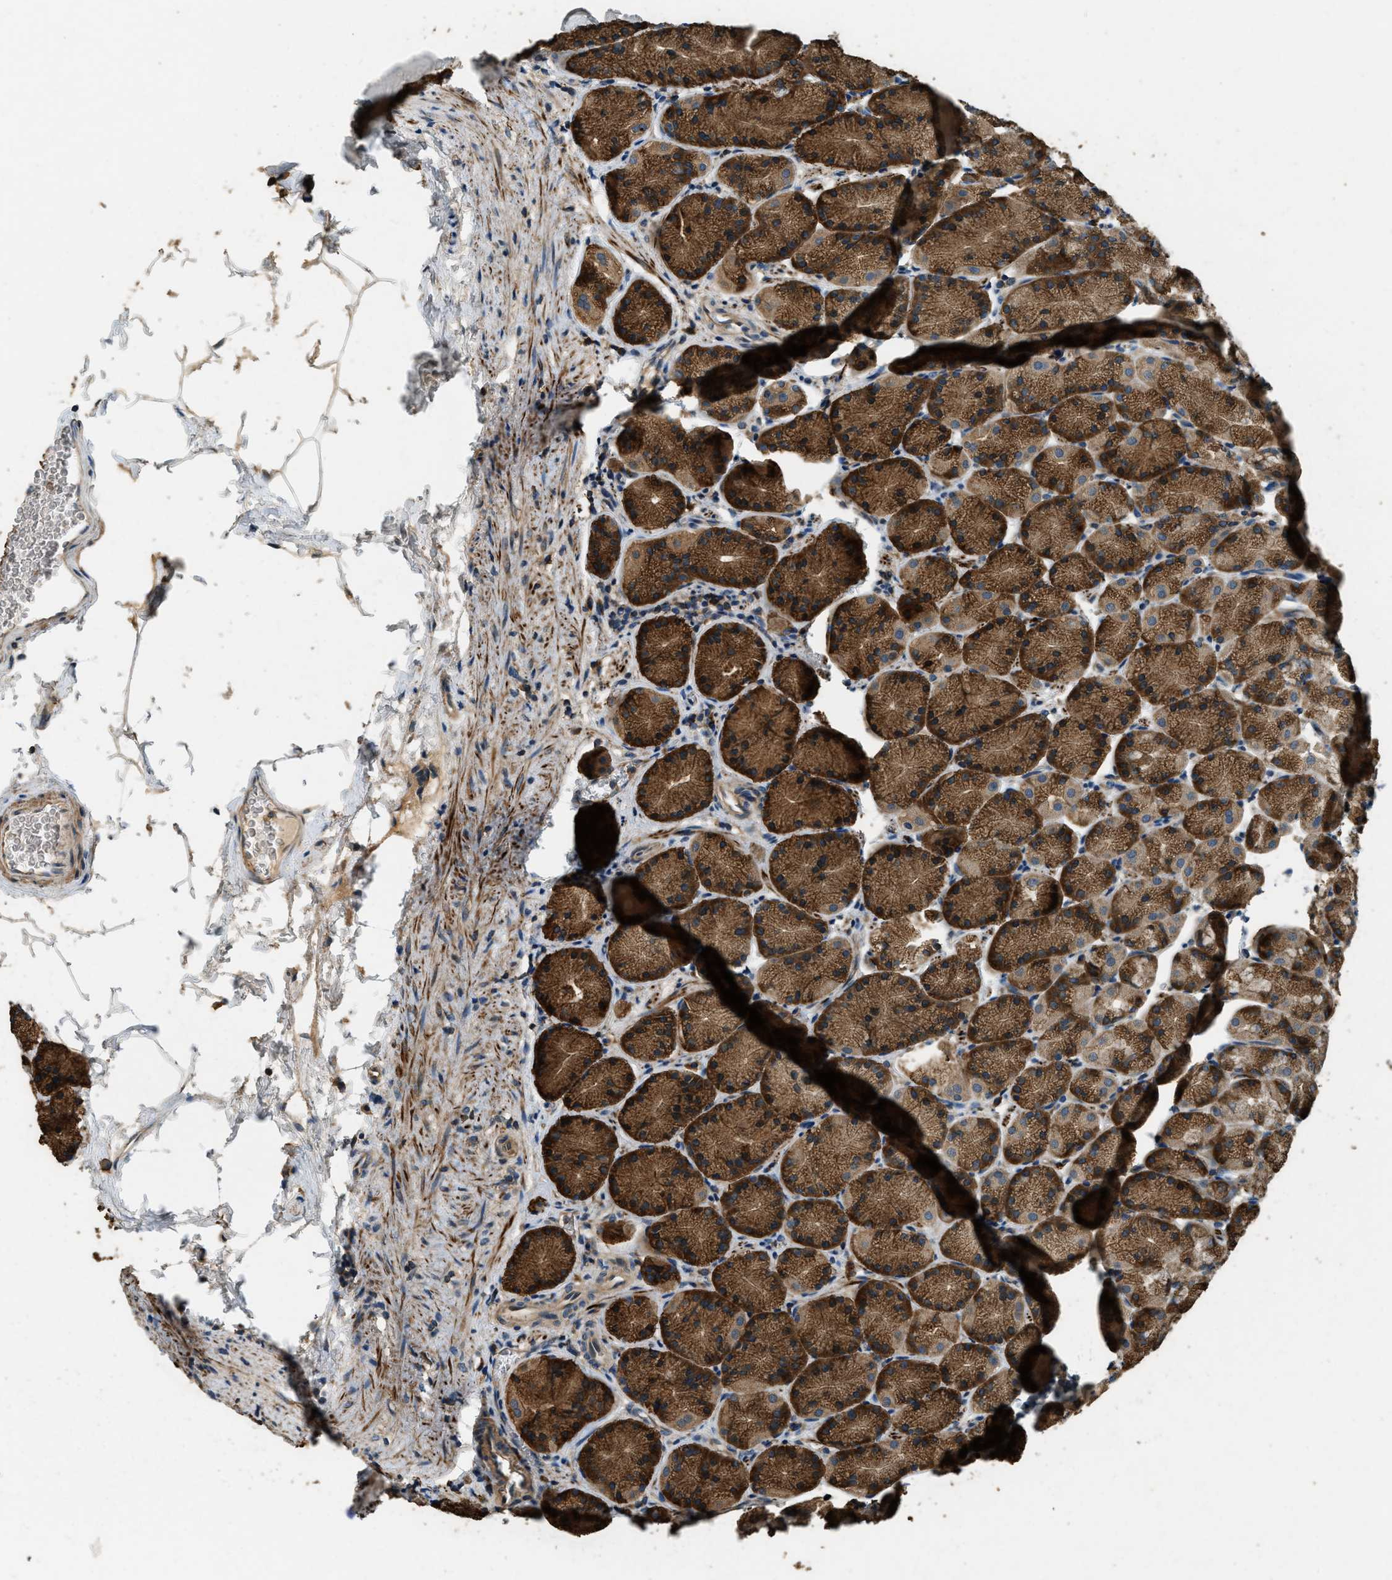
{"staining": {"intensity": "strong", "quantity": ">75%", "location": "cytoplasmic/membranous"}, "tissue": "stomach", "cell_type": "Glandular cells", "image_type": "normal", "snomed": [{"axis": "morphology", "description": "Normal tissue, NOS"}, {"axis": "topography", "description": "Stomach"}], "caption": "Immunohistochemistry (IHC) photomicrograph of benign stomach: stomach stained using IHC shows high levels of strong protein expression localized specifically in the cytoplasmic/membranous of glandular cells, appearing as a cytoplasmic/membranous brown color.", "gene": "ERGIC1", "patient": {"sex": "male", "age": 42}}